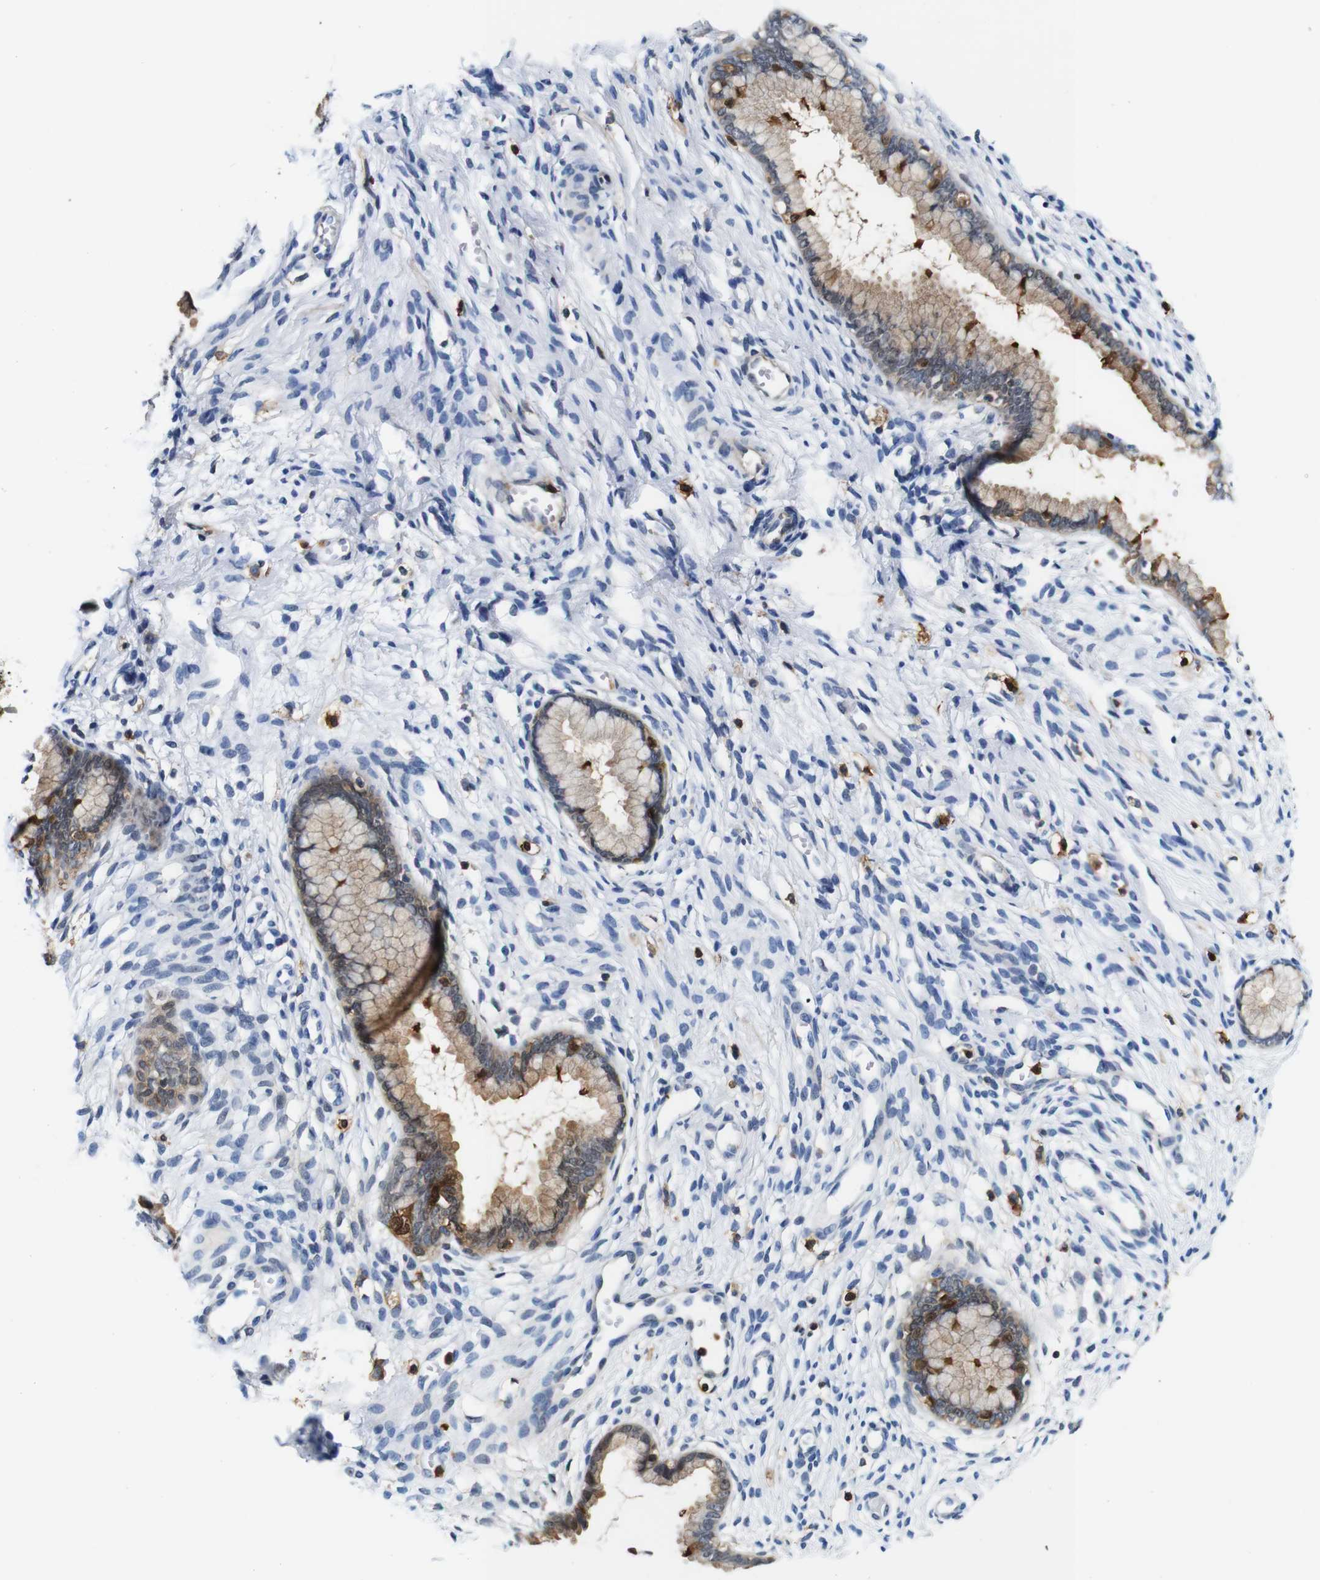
{"staining": {"intensity": "moderate", "quantity": ">75%", "location": "cytoplasmic/membranous,nuclear"}, "tissue": "cervix", "cell_type": "Glandular cells", "image_type": "normal", "snomed": [{"axis": "morphology", "description": "Normal tissue, NOS"}, {"axis": "topography", "description": "Cervix"}], "caption": "Immunohistochemistry (IHC) of benign cervix exhibits medium levels of moderate cytoplasmic/membranous,nuclear expression in approximately >75% of glandular cells.", "gene": "ANXA1", "patient": {"sex": "female", "age": 65}}